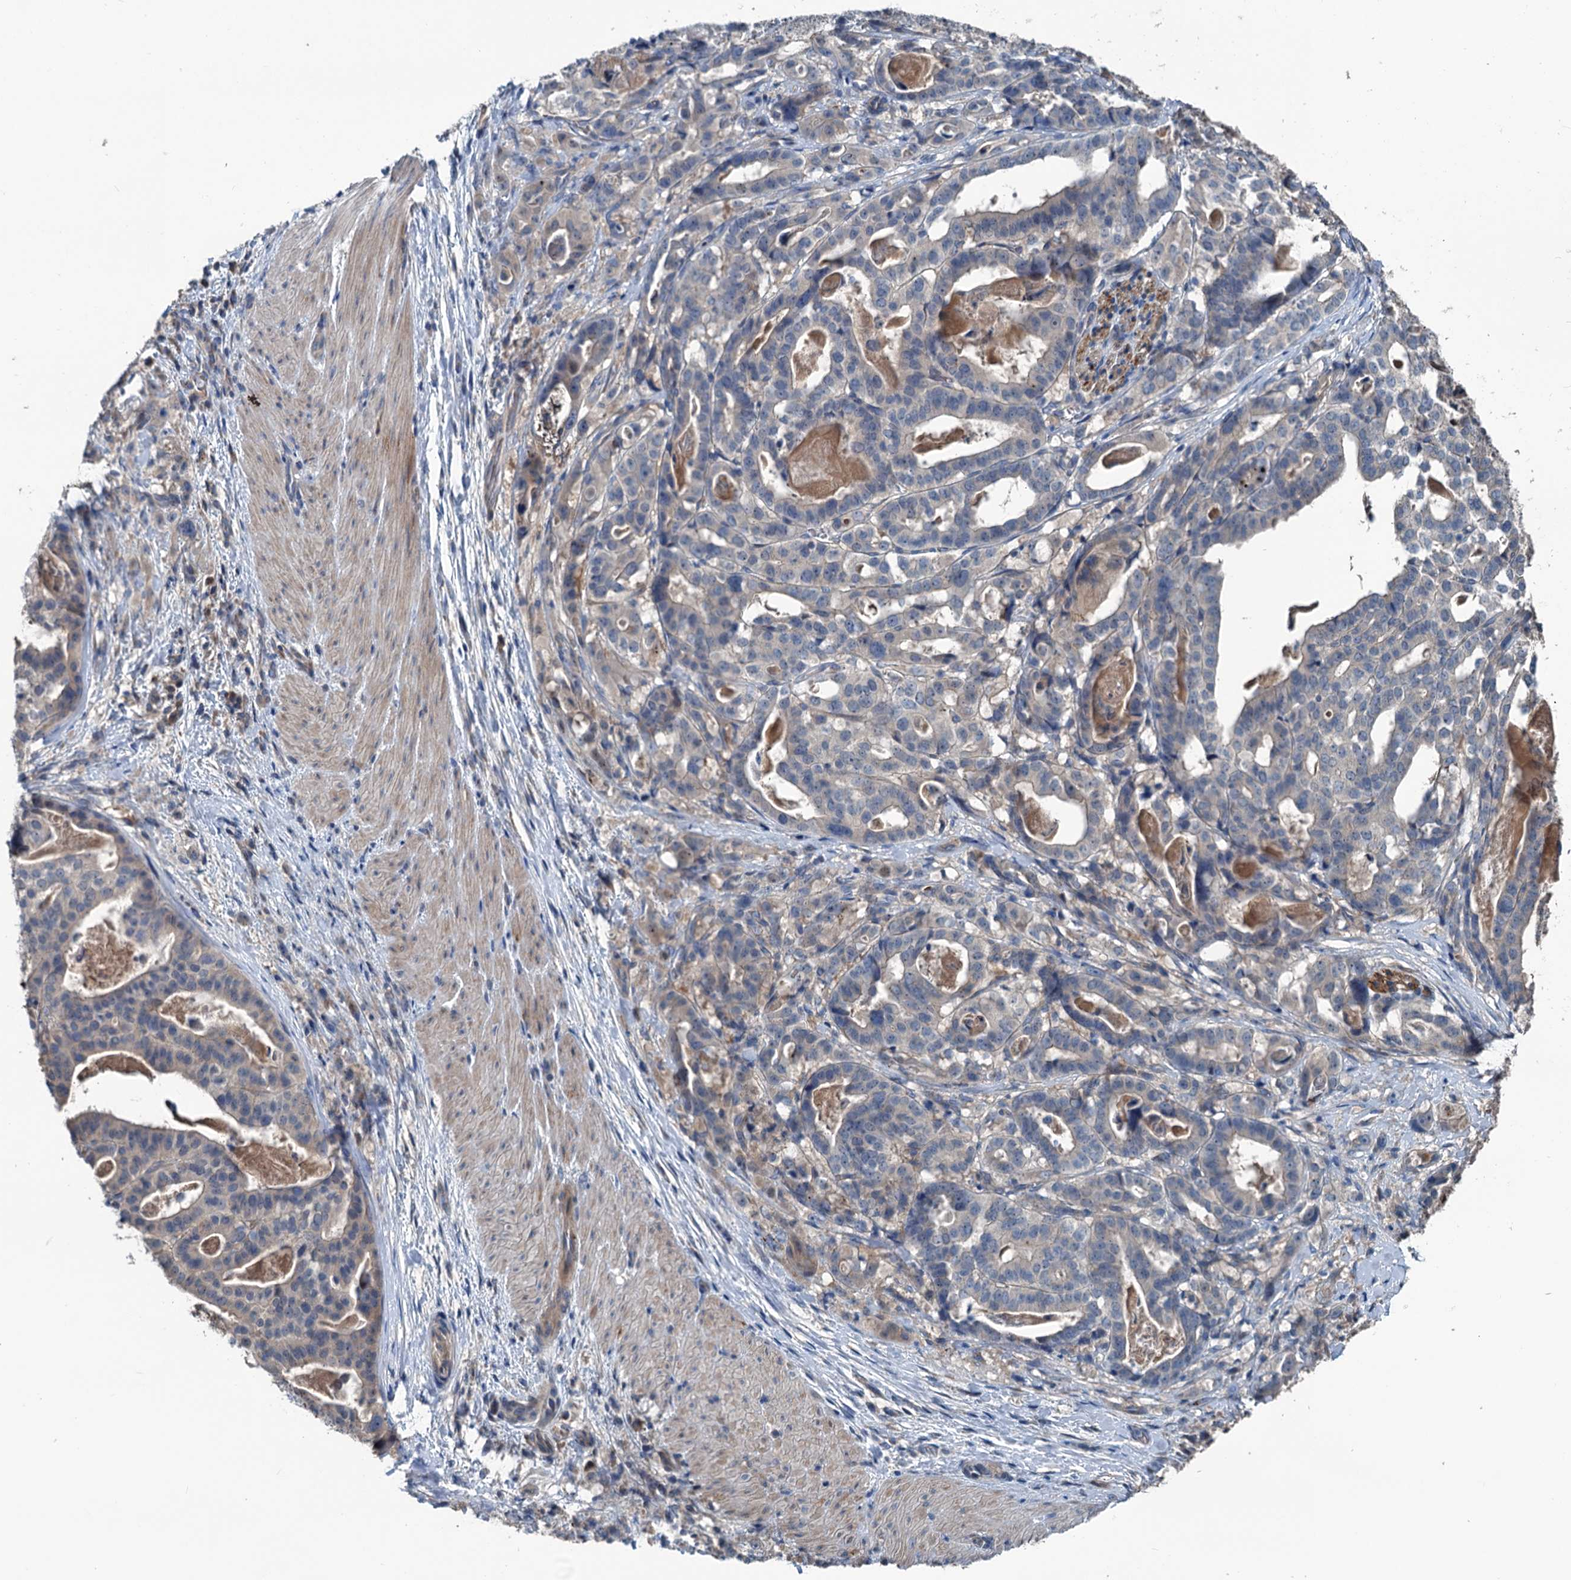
{"staining": {"intensity": "negative", "quantity": "none", "location": "none"}, "tissue": "stomach cancer", "cell_type": "Tumor cells", "image_type": "cancer", "snomed": [{"axis": "morphology", "description": "Adenocarcinoma, NOS"}, {"axis": "topography", "description": "Stomach"}], "caption": "DAB immunohistochemical staining of human stomach adenocarcinoma demonstrates no significant staining in tumor cells. The staining was performed using DAB to visualize the protein expression in brown, while the nuclei were stained in blue with hematoxylin (Magnification: 20x).", "gene": "TEDC1", "patient": {"sex": "male", "age": 48}}